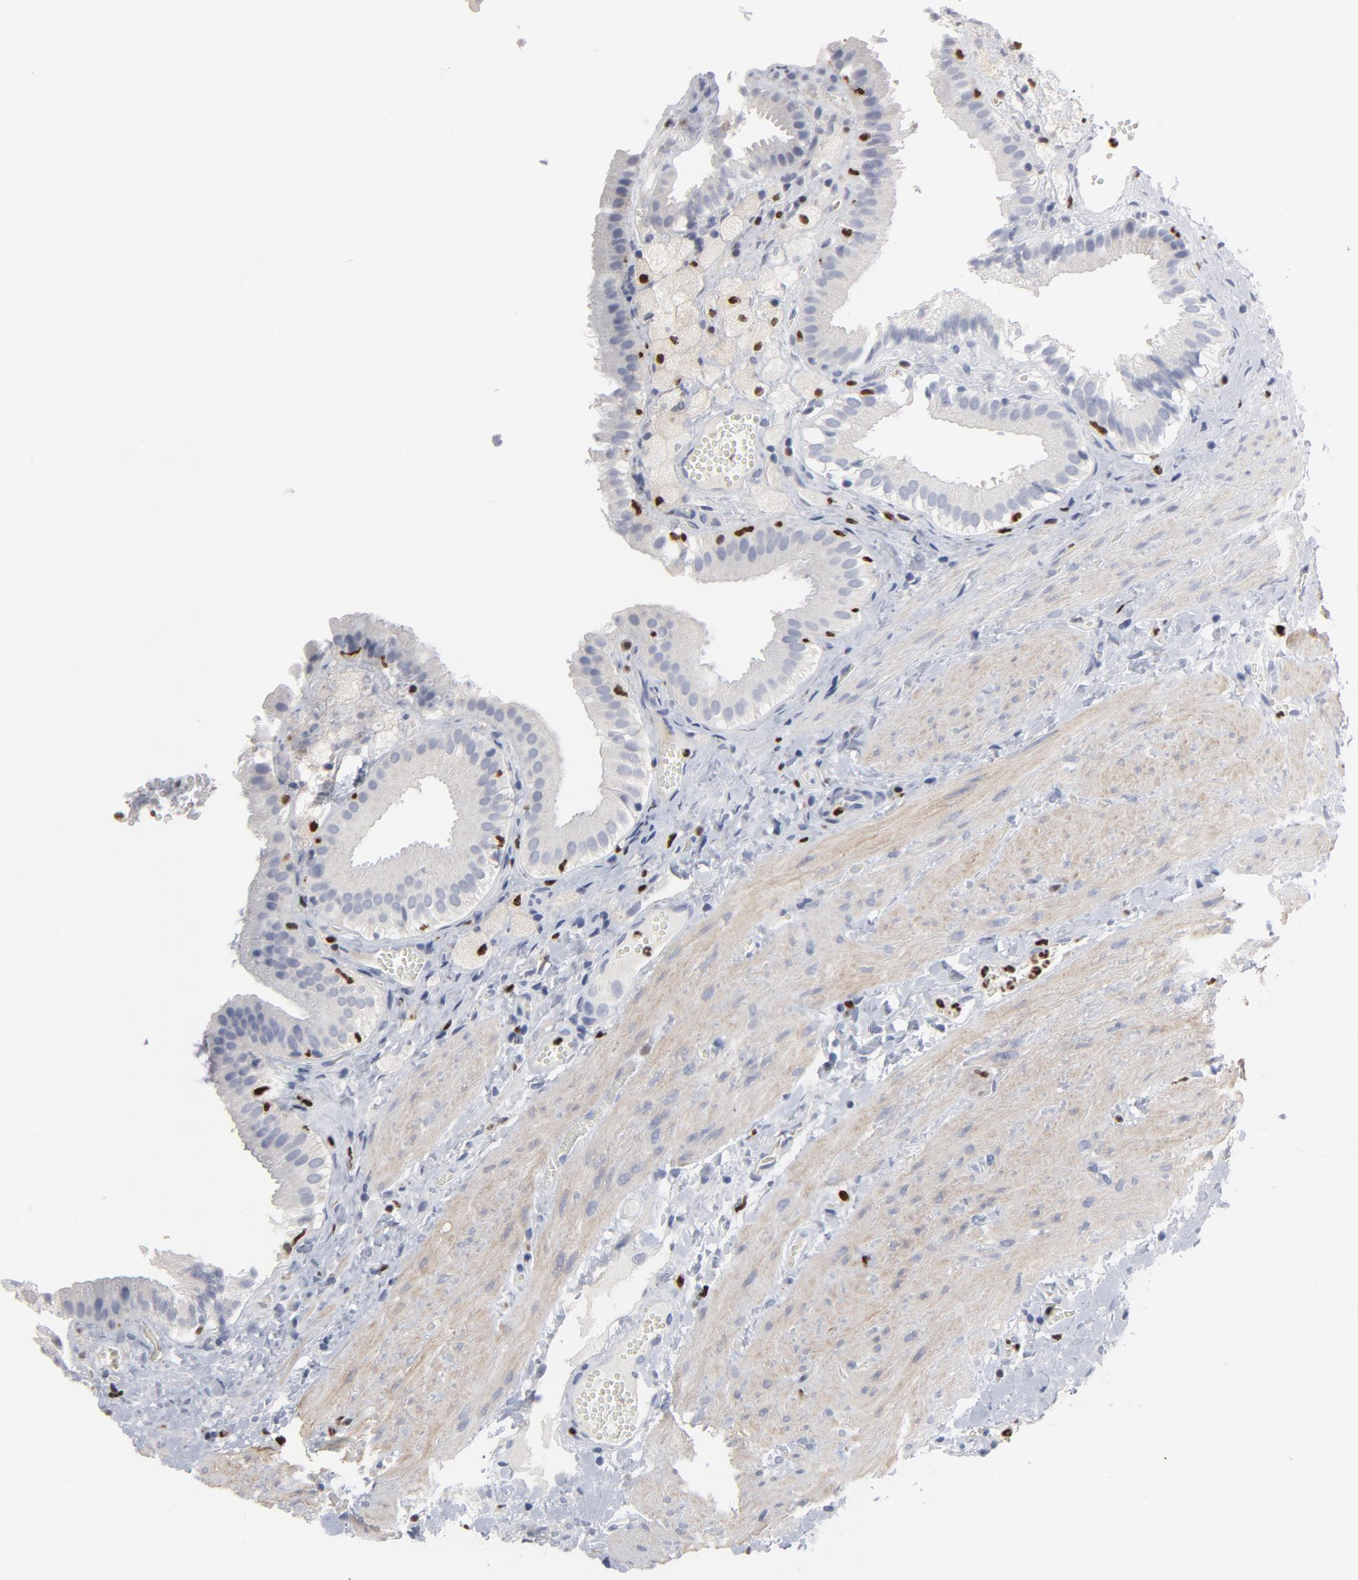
{"staining": {"intensity": "weak", "quantity": "<25%", "location": "cytoplasmic/membranous"}, "tissue": "gallbladder", "cell_type": "Glandular cells", "image_type": "normal", "snomed": [{"axis": "morphology", "description": "Normal tissue, NOS"}, {"axis": "topography", "description": "Gallbladder"}], "caption": "The immunohistochemistry (IHC) image has no significant expression in glandular cells of gallbladder.", "gene": "SPI1", "patient": {"sex": "female", "age": 24}}